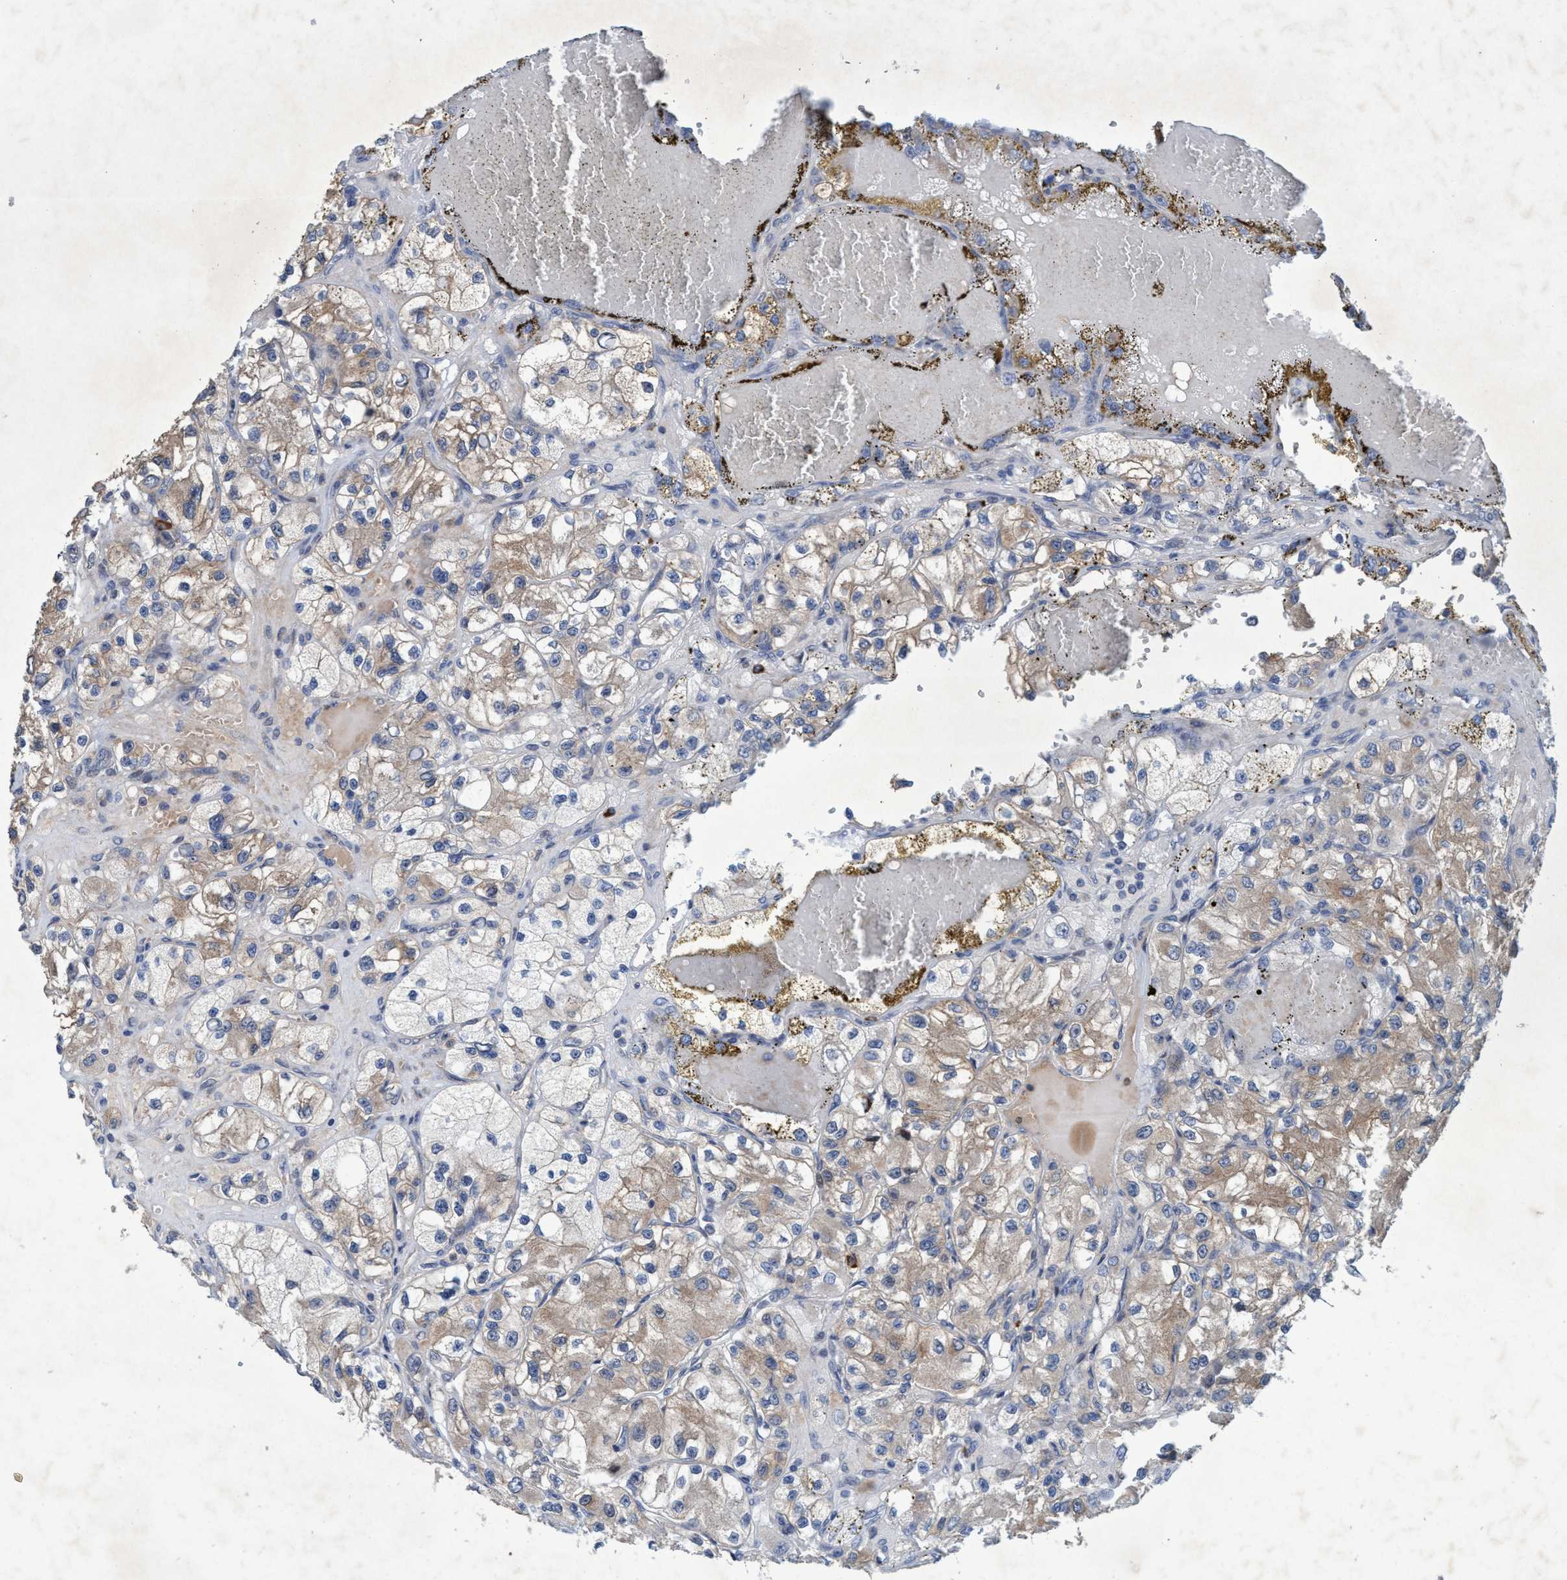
{"staining": {"intensity": "weak", "quantity": "25%-75%", "location": "cytoplasmic/membranous"}, "tissue": "renal cancer", "cell_type": "Tumor cells", "image_type": "cancer", "snomed": [{"axis": "morphology", "description": "Adenocarcinoma, NOS"}, {"axis": "topography", "description": "Kidney"}], "caption": "The photomicrograph shows immunohistochemical staining of renal adenocarcinoma. There is weak cytoplasmic/membranous staining is appreciated in approximately 25%-75% of tumor cells. The staining was performed using DAB to visualize the protein expression in brown, while the nuclei were stained in blue with hematoxylin (Magnification: 20x).", "gene": "ZNF677", "patient": {"sex": "female", "age": 57}}